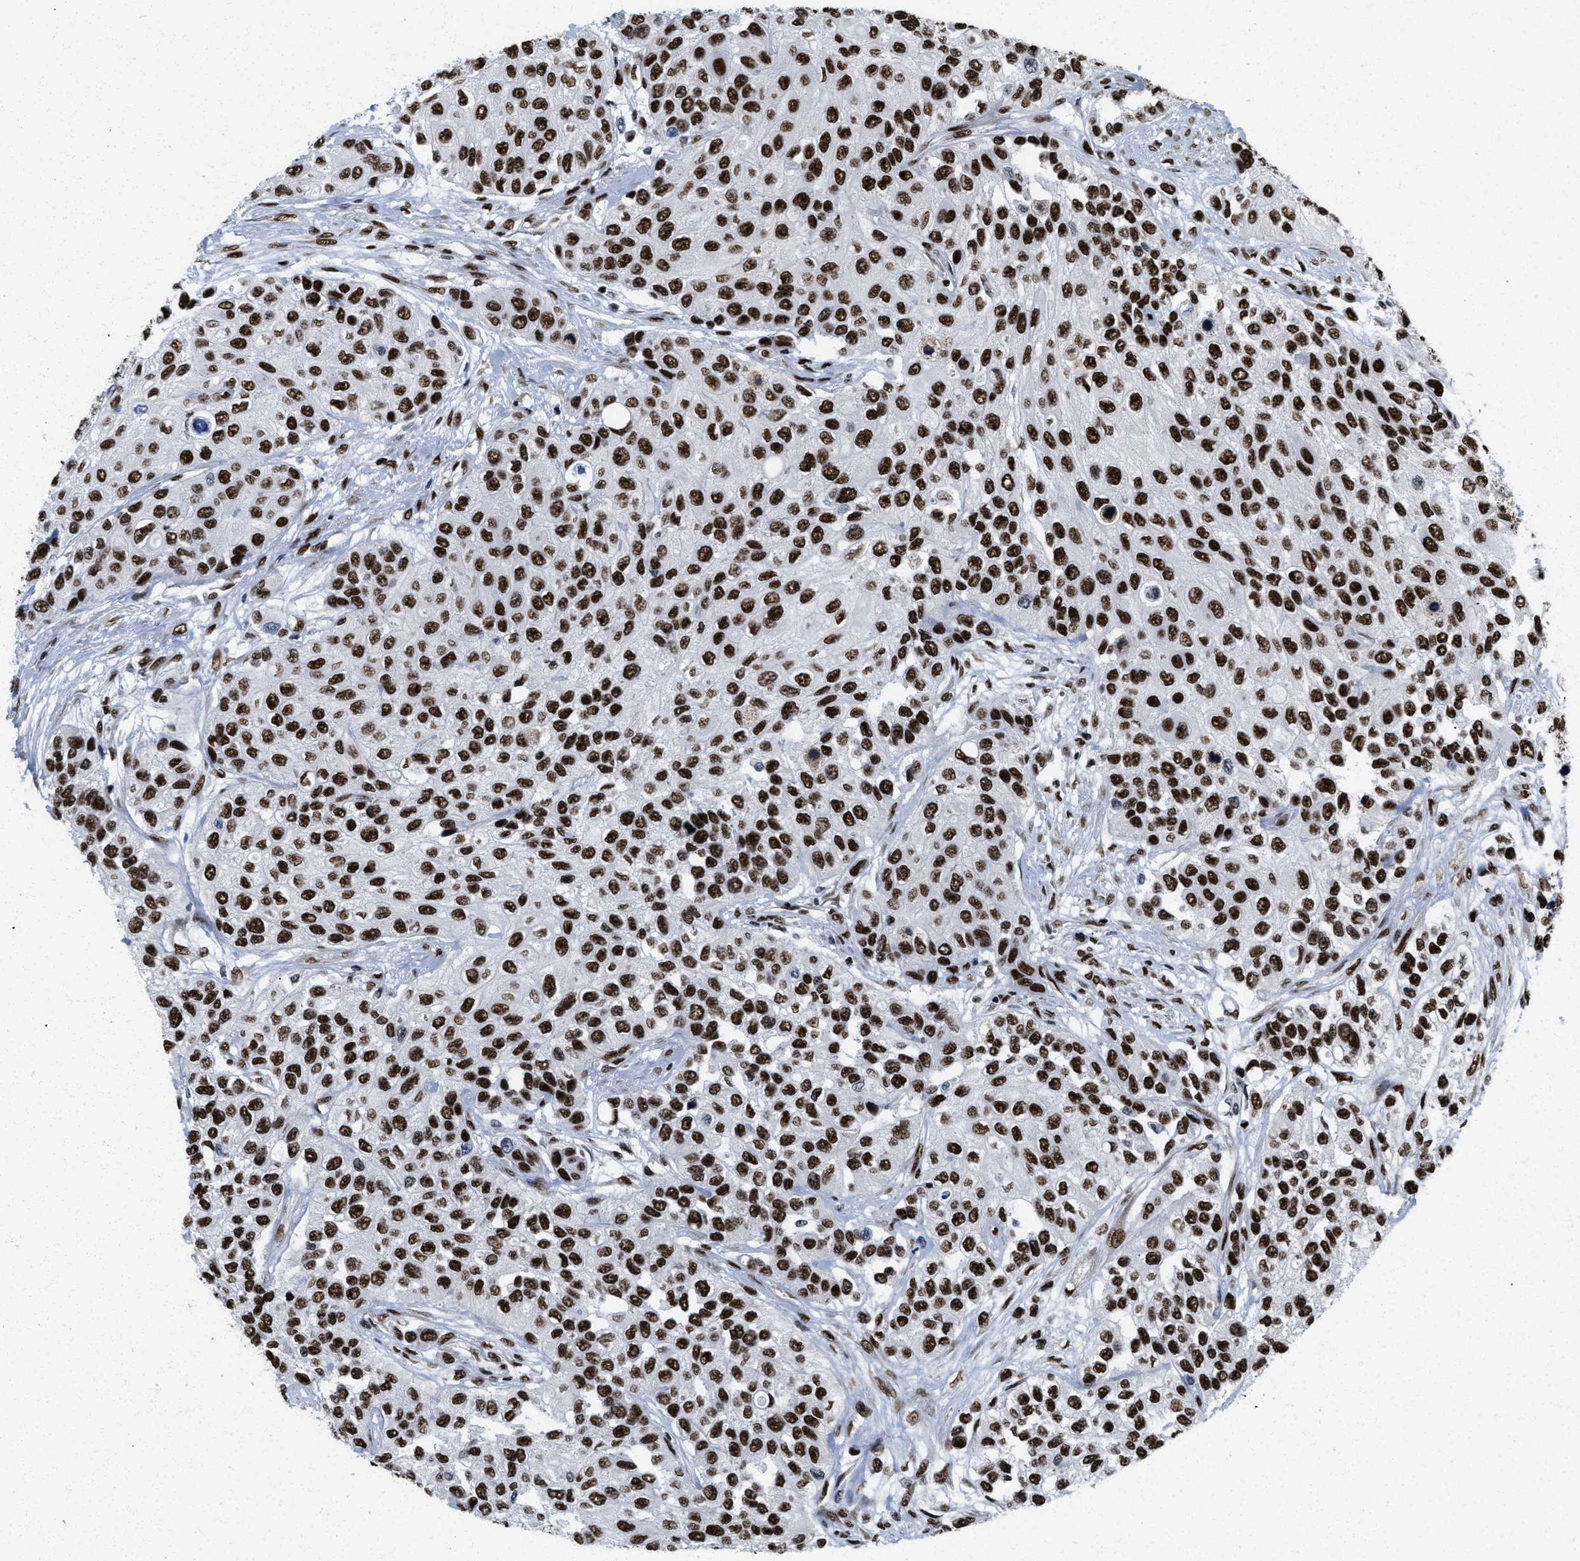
{"staining": {"intensity": "strong", "quantity": ">75%", "location": "nuclear"}, "tissue": "urothelial cancer", "cell_type": "Tumor cells", "image_type": "cancer", "snomed": [{"axis": "morphology", "description": "Urothelial carcinoma, High grade"}, {"axis": "topography", "description": "Urinary bladder"}], "caption": "About >75% of tumor cells in human urothelial cancer reveal strong nuclear protein positivity as visualized by brown immunohistochemical staining.", "gene": "CREB1", "patient": {"sex": "female", "age": 56}}